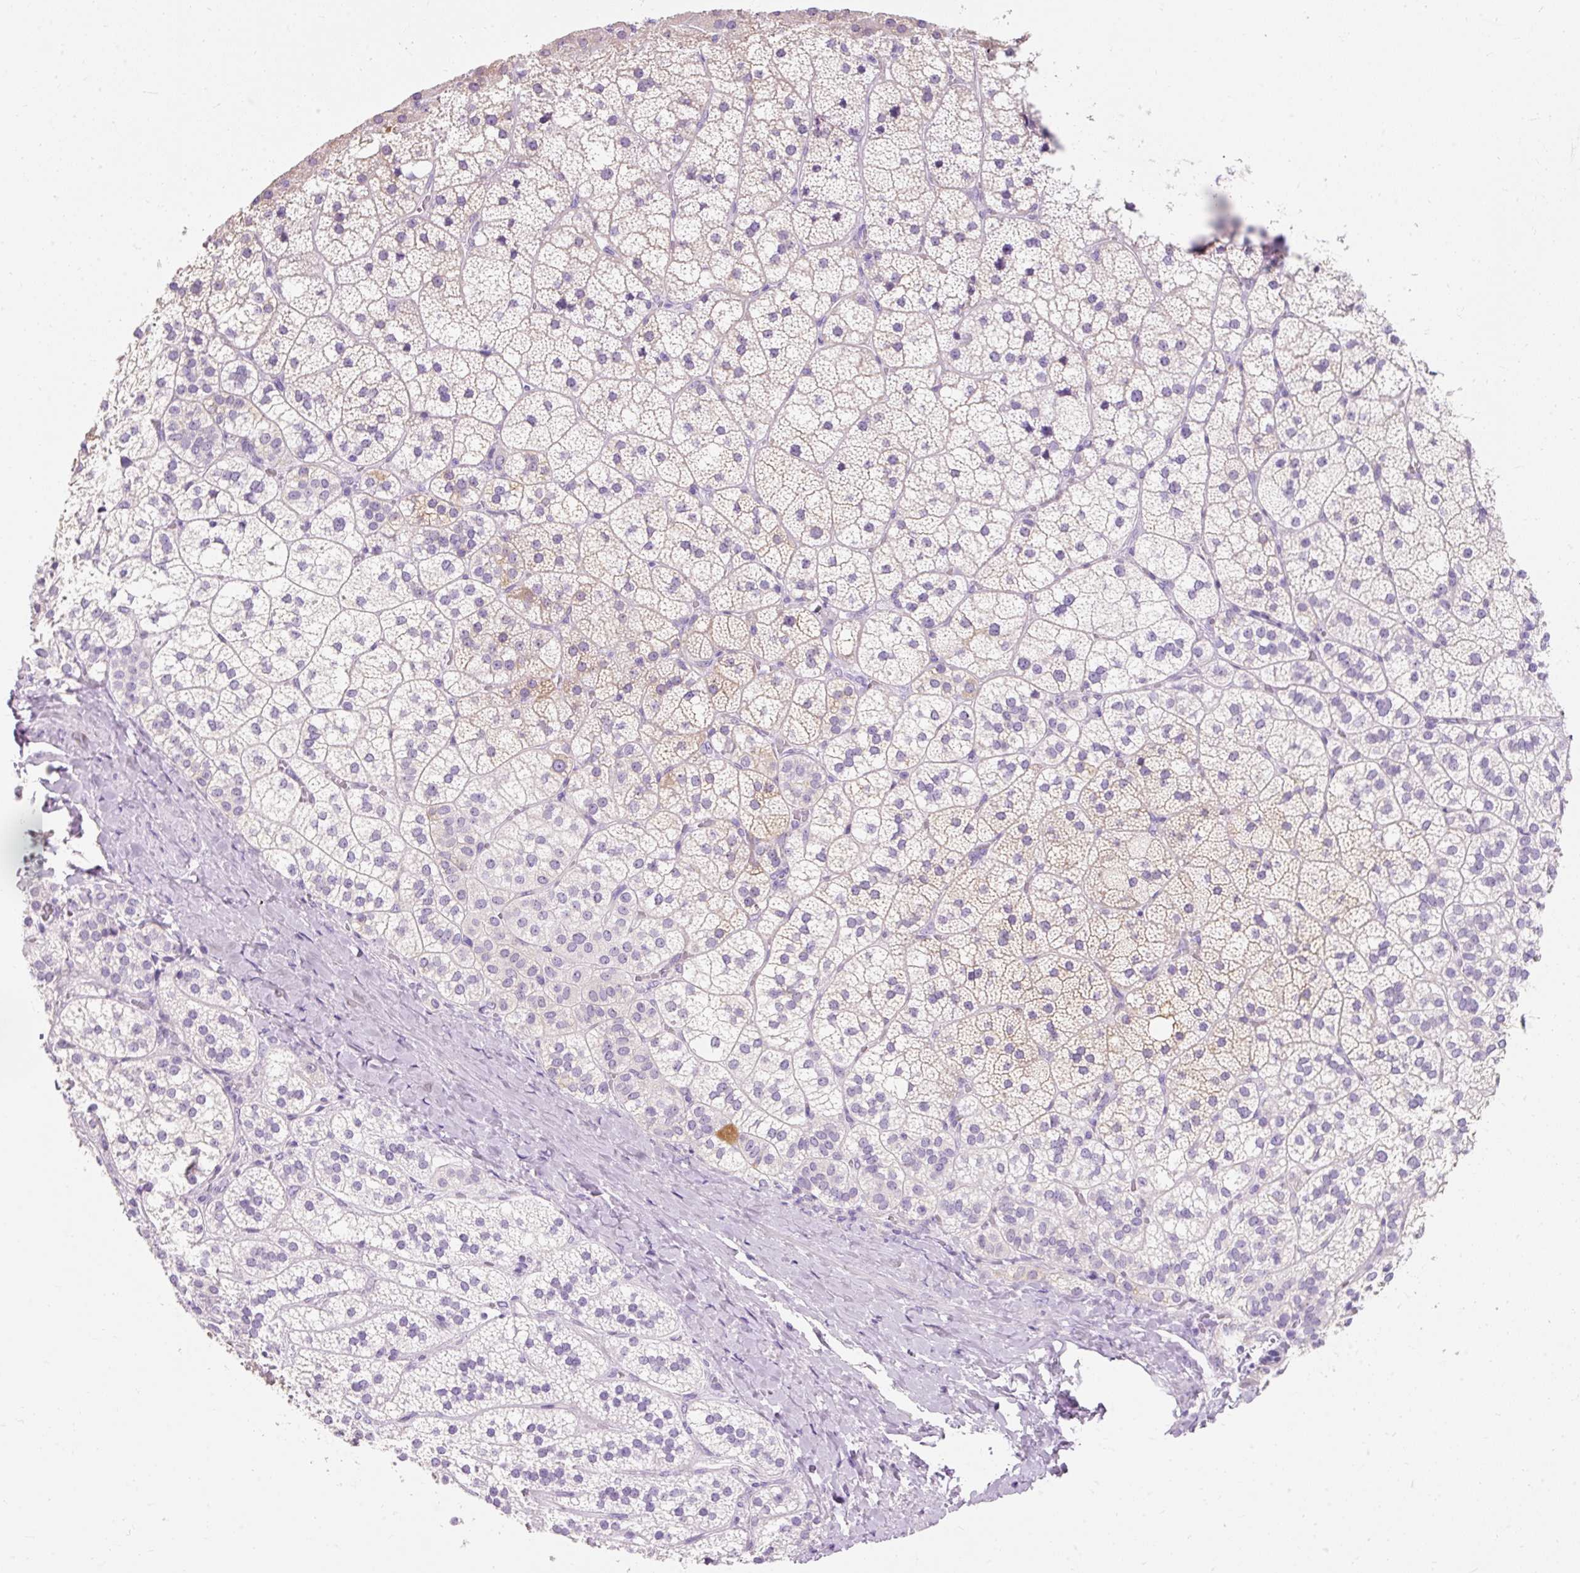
{"staining": {"intensity": "moderate", "quantity": "<25%", "location": "cytoplasmic/membranous"}, "tissue": "adrenal gland", "cell_type": "Glandular cells", "image_type": "normal", "snomed": [{"axis": "morphology", "description": "Normal tissue, NOS"}, {"axis": "topography", "description": "Adrenal gland"}], "caption": "Immunohistochemistry (IHC) (DAB (3,3'-diaminobenzidine)) staining of benign adrenal gland displays moderate cytoplasmic/membranous protein positivity in approximately <25% of glandular cells.", "gene": "TMEM213", "patient": {"sex": "male", "age": 53}}